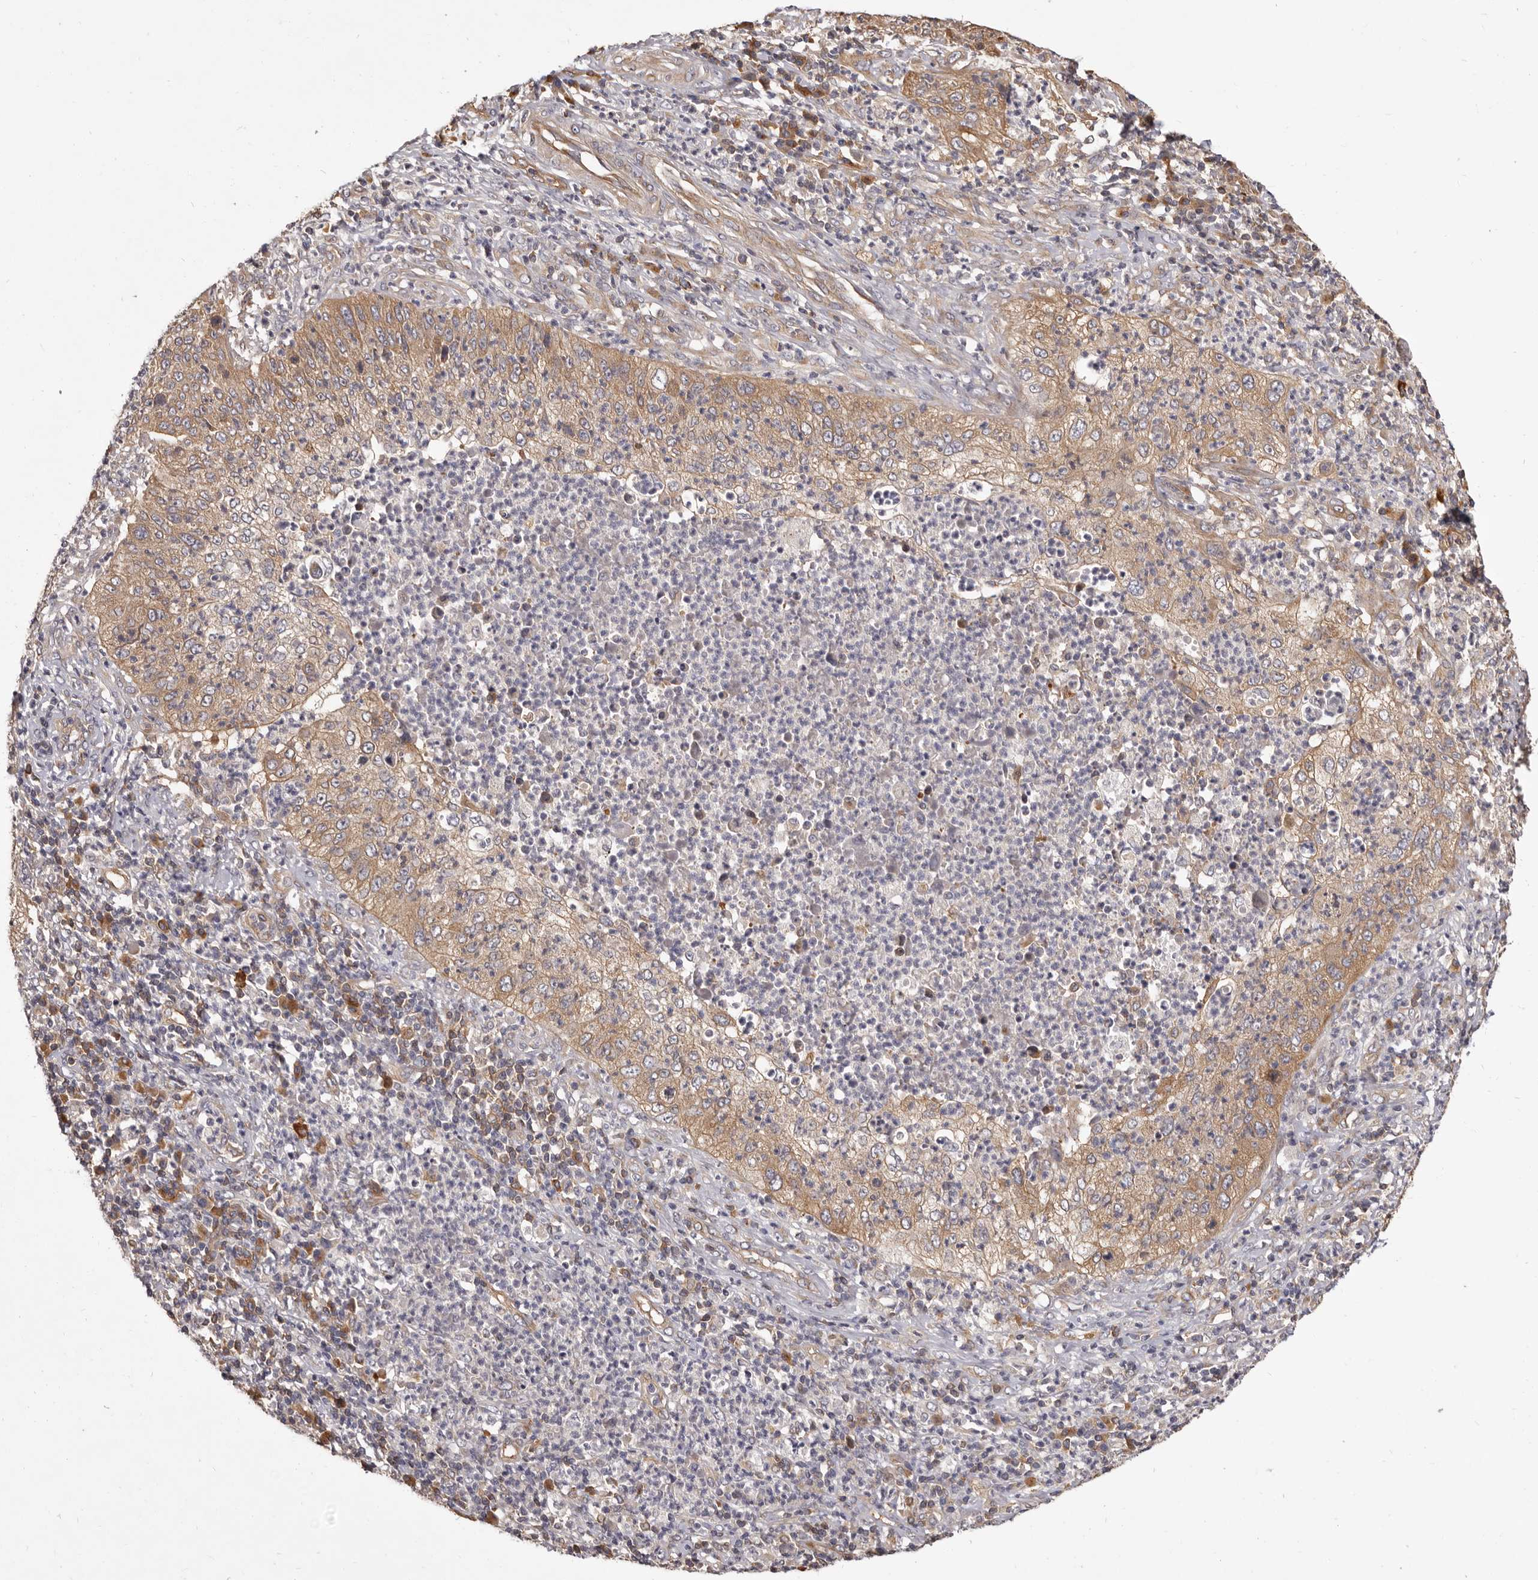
{"staining": {"intensity": "moderate", "quantity": ">75%", "location": "cytoplasmic/membranous"}, "tissue": "cervical cancer", "cell_type": "Tumor cells", "image_type": "cancer", "snomed": [{"axis": "morphology", "description": "Squamous cell carcinoma, NOS"}, {"axis": "topography", "description": "Cervix"}], "caption": "Immunohistochemical staining of cervical squamous cell carcinoma displays medium levels of moderate cytoplasmic/membranous expression in approximately >75% of tumor cells.", "gene": "ADAMTS20", "patient": {"sex": "female", "age": 30}}